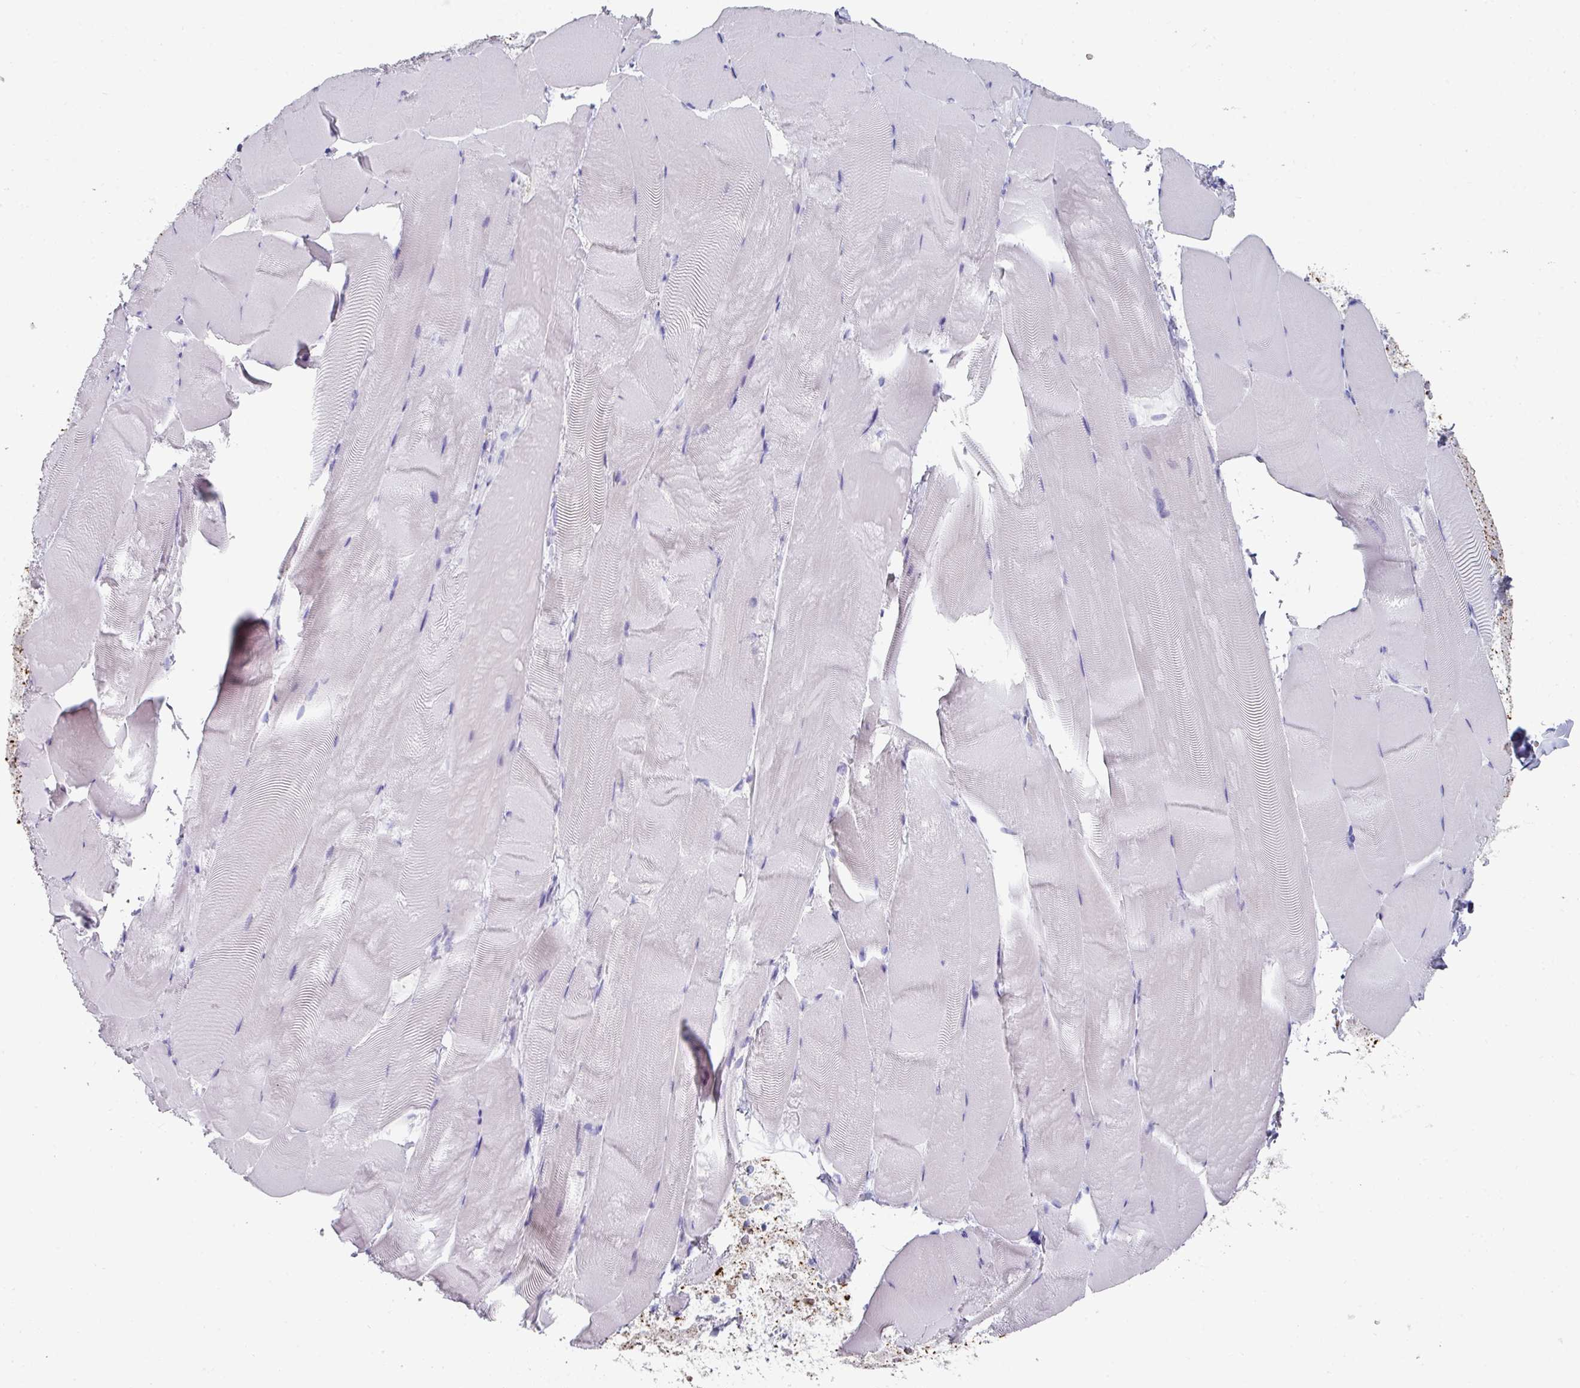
{"staining": {"intensity": "negative", "quantity": "none", "location": "none"}, "tissue": "skeletal muscle", "cell_type": "Myocytes", "image_type": "normal", "snomed": [{"axis": "morphology", "description": "Normal tissue, NOS"}, {"axis": "topography", "description": "Skeletal muscle"}], "caption": "DAB immunohistochemical staining of benign skeletal muscle shows no significant positivity in myocytes.", "gene": "SETBP1", "patient": {"sex": "female", "age": 64}}